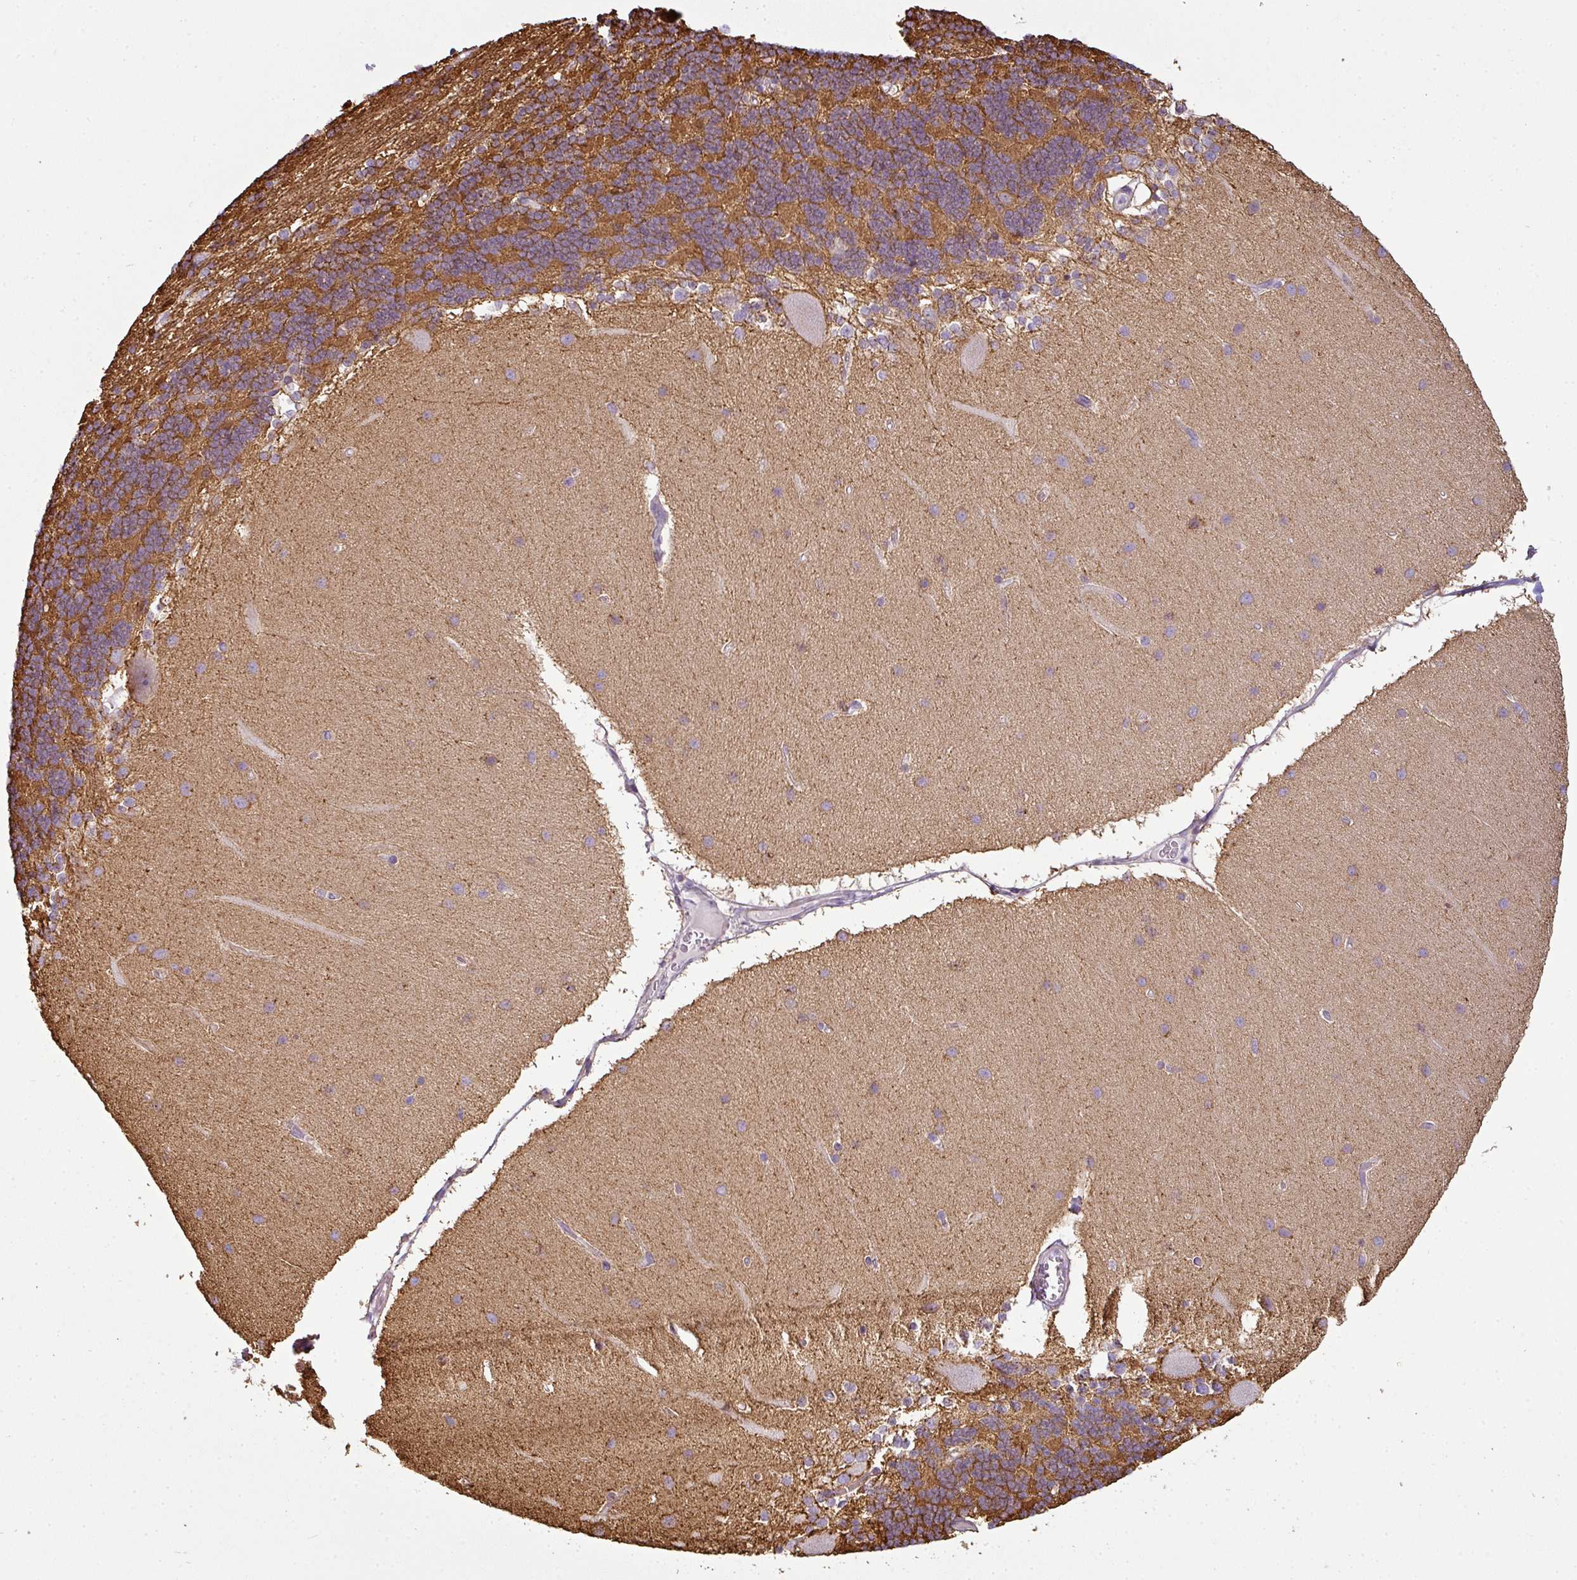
{"staining": {"intensity": "moderate", "quantity": ">75%", "location": "cytoplasmic/membranous"}, "tissue": "cerebellum", "cell_type": "Cells in granular layer", "image_type": "normal", "snomed": [{"axis": "morphology", "description": "Normal tissue, NOS"}, {"axis": "topography", "description": "Cerebellum"}], "caption": "A medium amount of moderate cytoplasmic/membranous positivity is present in approximately >75% of cells in granular layer in unremarkable cerebellum.", "gene": "ANKRD18A", "patient": {"sex": "female", "age": 54}}